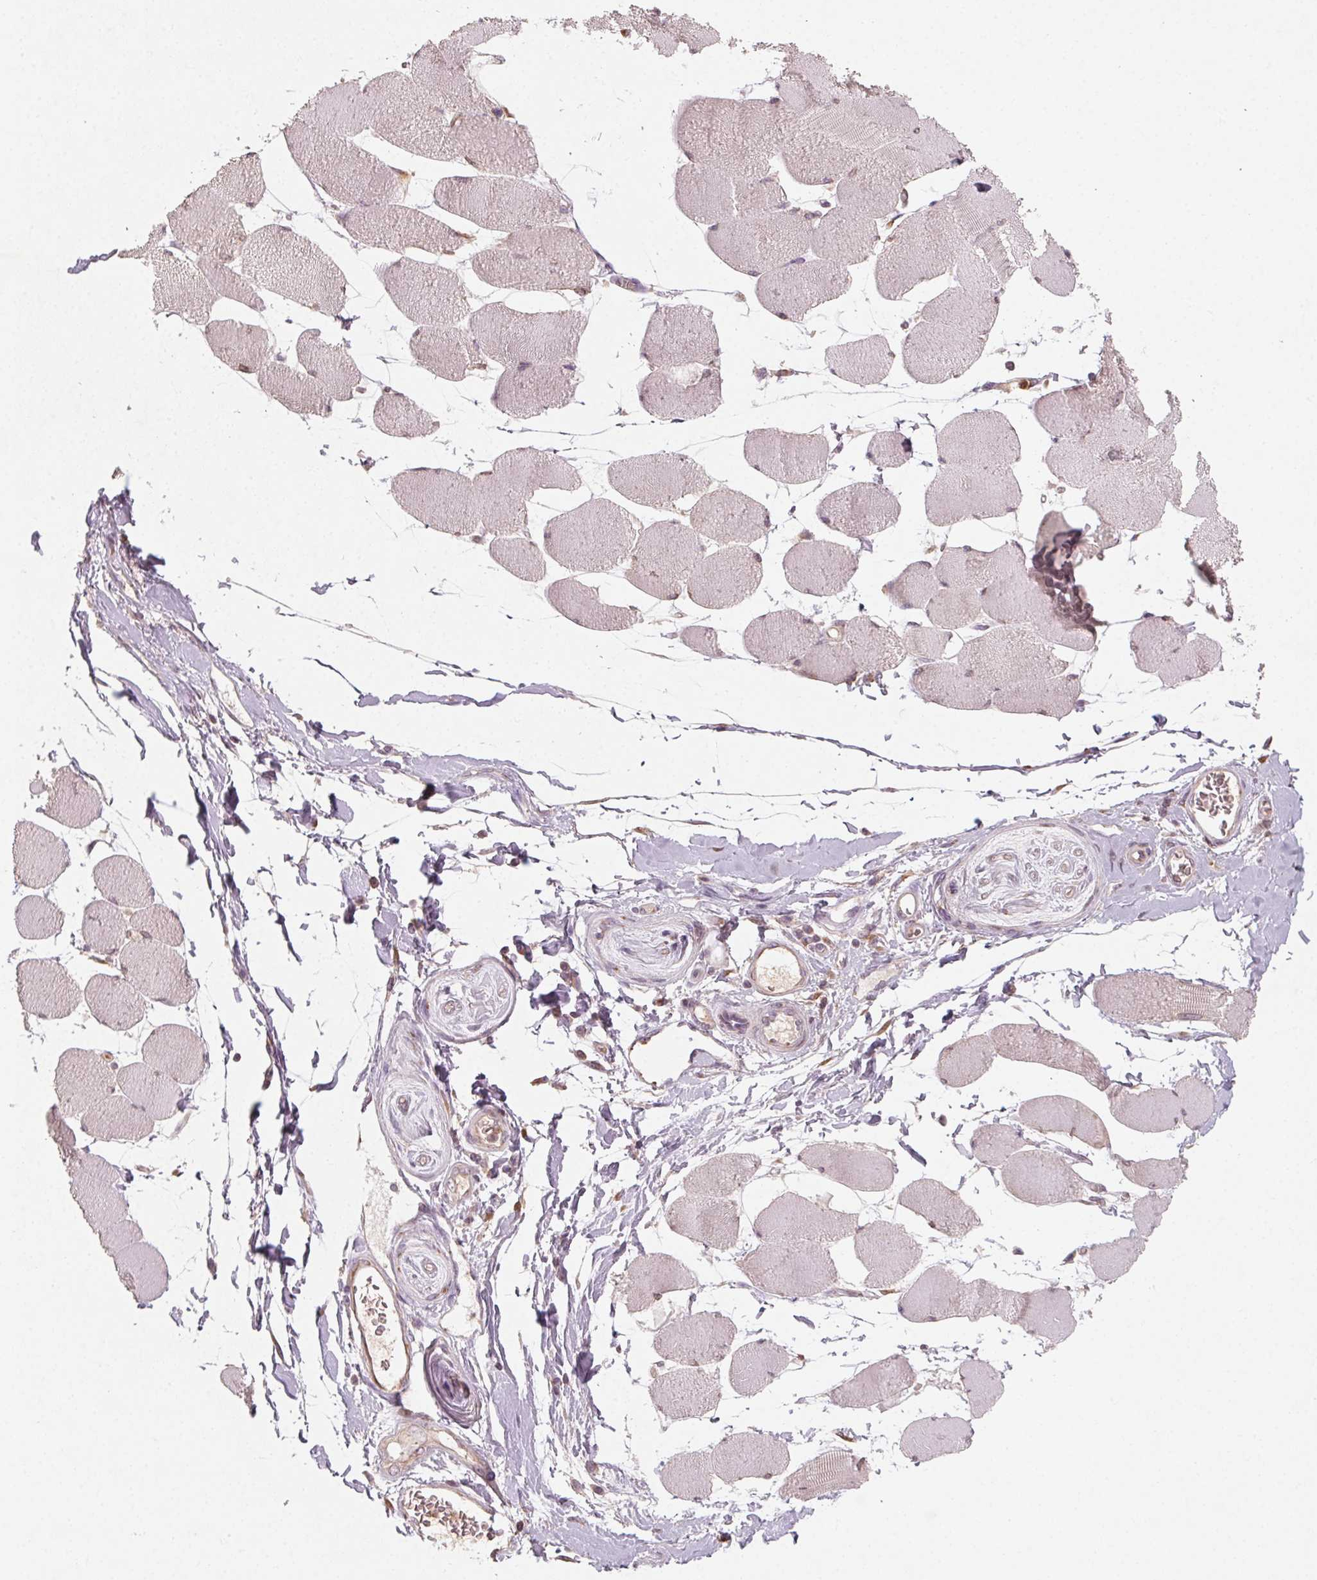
{"staining": {"intensity": "negative", "quantity": "none", "location": "none"}, "tissue": "skeletal muscle", "cell_type": "Myocytes", "image_type": "normal", "snomed": [{"axis": "morphology", "description": "Normal tissue, NOS"}, {"axis": "topography", "description": "Skeletal muscle"}], "caption": "This photomicrograph is of normal skeletal muscle stained with immunohistochemistry to label a protein in brown with the nuclei are counter-stained blue. There is no expression in myocytes.", "gene": "AP1S1", "patient": {"sex": "female", "age": 75}}